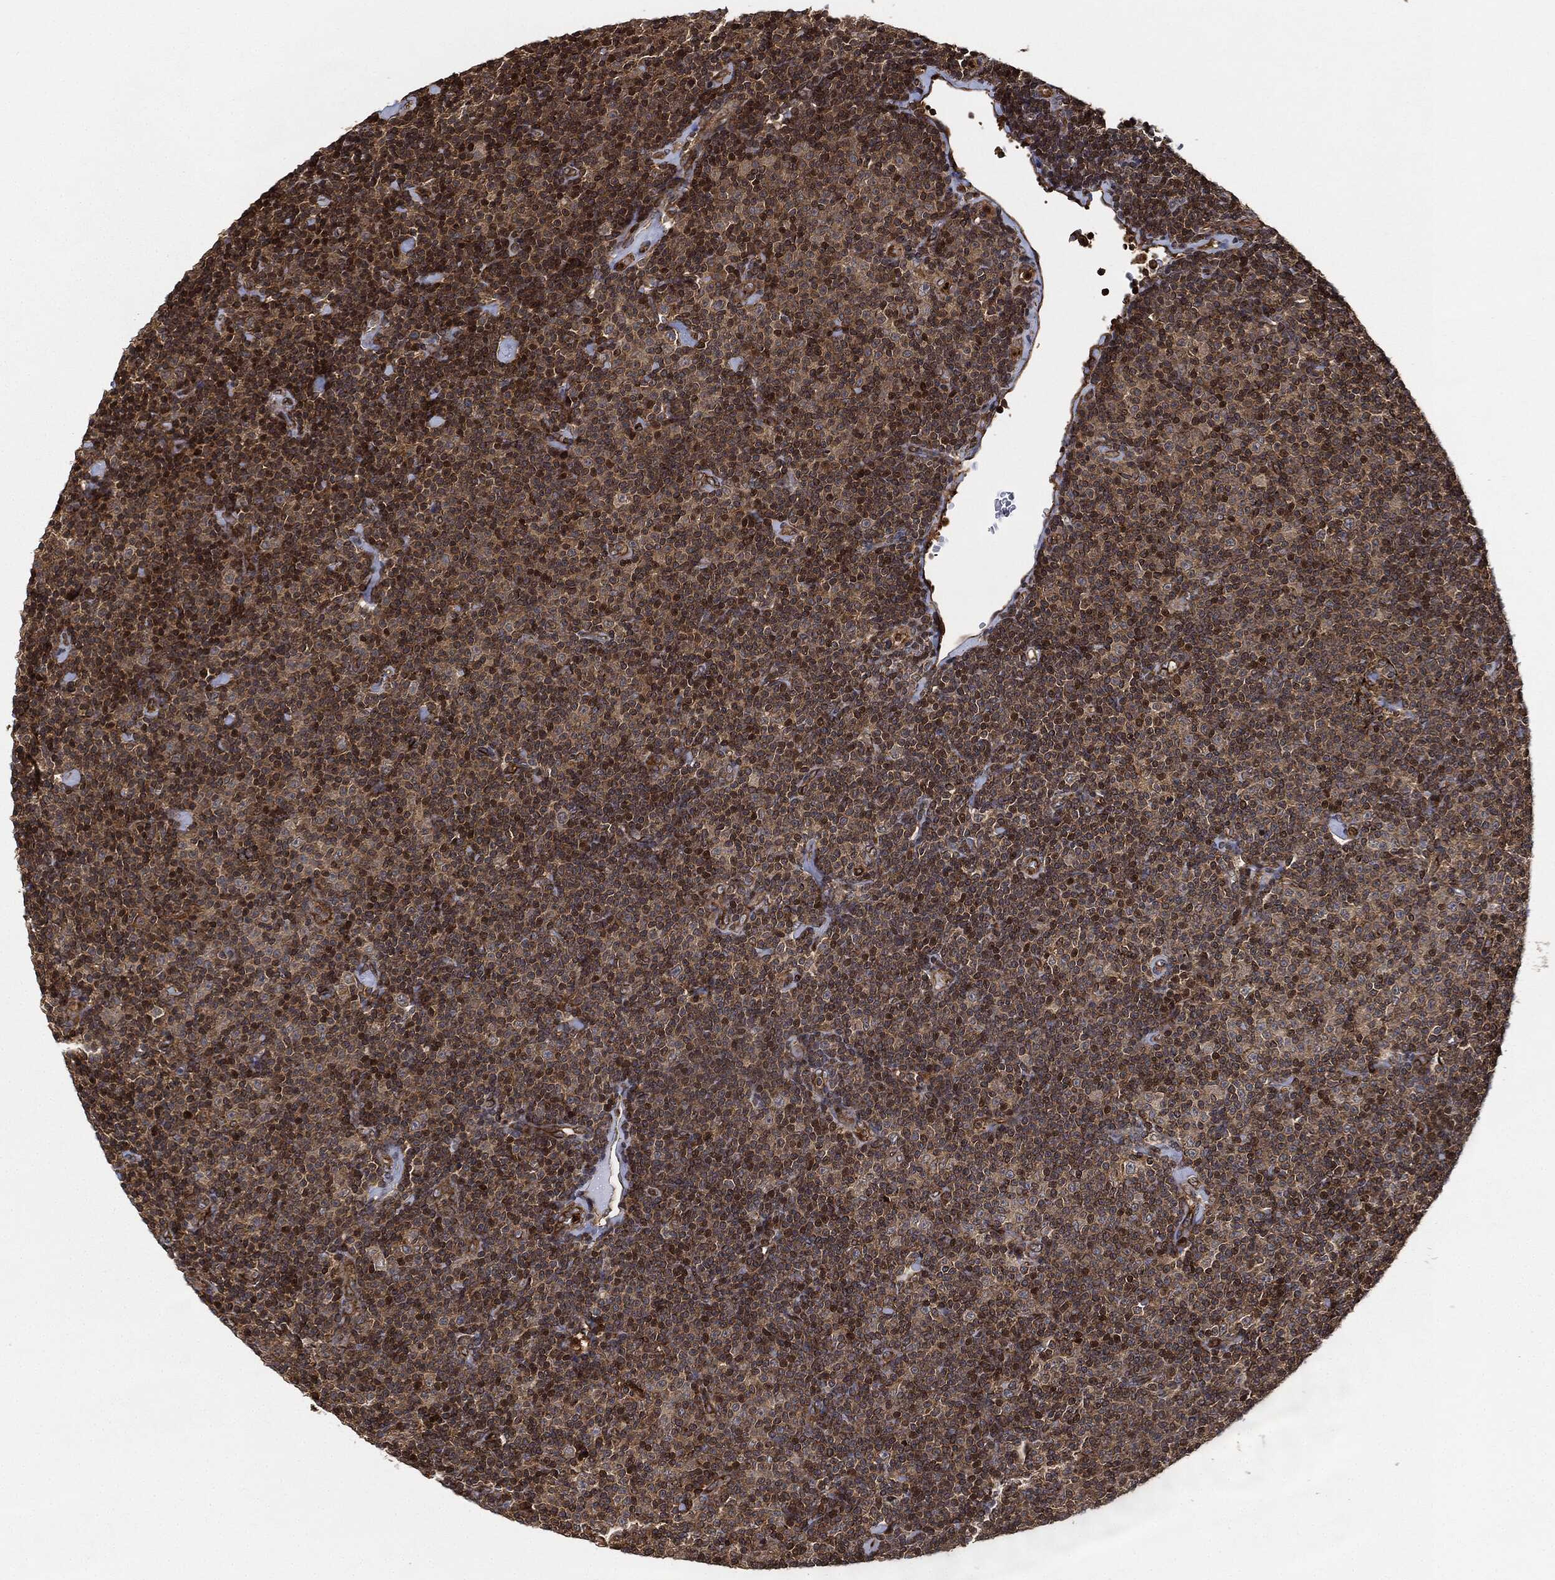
{"staining": {"intensity": "strong", "quantity": "<25%", "location": "nuclear"}, "tissue": "lymphoma", "cell_type": "Tumor cells", "image_type": "cancer", "snomed": [{"axis": "morphology", "description": "Malignant lymphoma, non-Hodgkin's type, Low grade"}, {"axis": "topography", "description": "Lymph node"}], "caption": "Human malignant lymphoma, non-Hodgkin's type (low-grade) stained with a brown dye exhibits strong nuclear positive staining in about <25% of tumor cells.", "gene": "MAP3K3", "patient": {"sex": "male", "age": 81}}